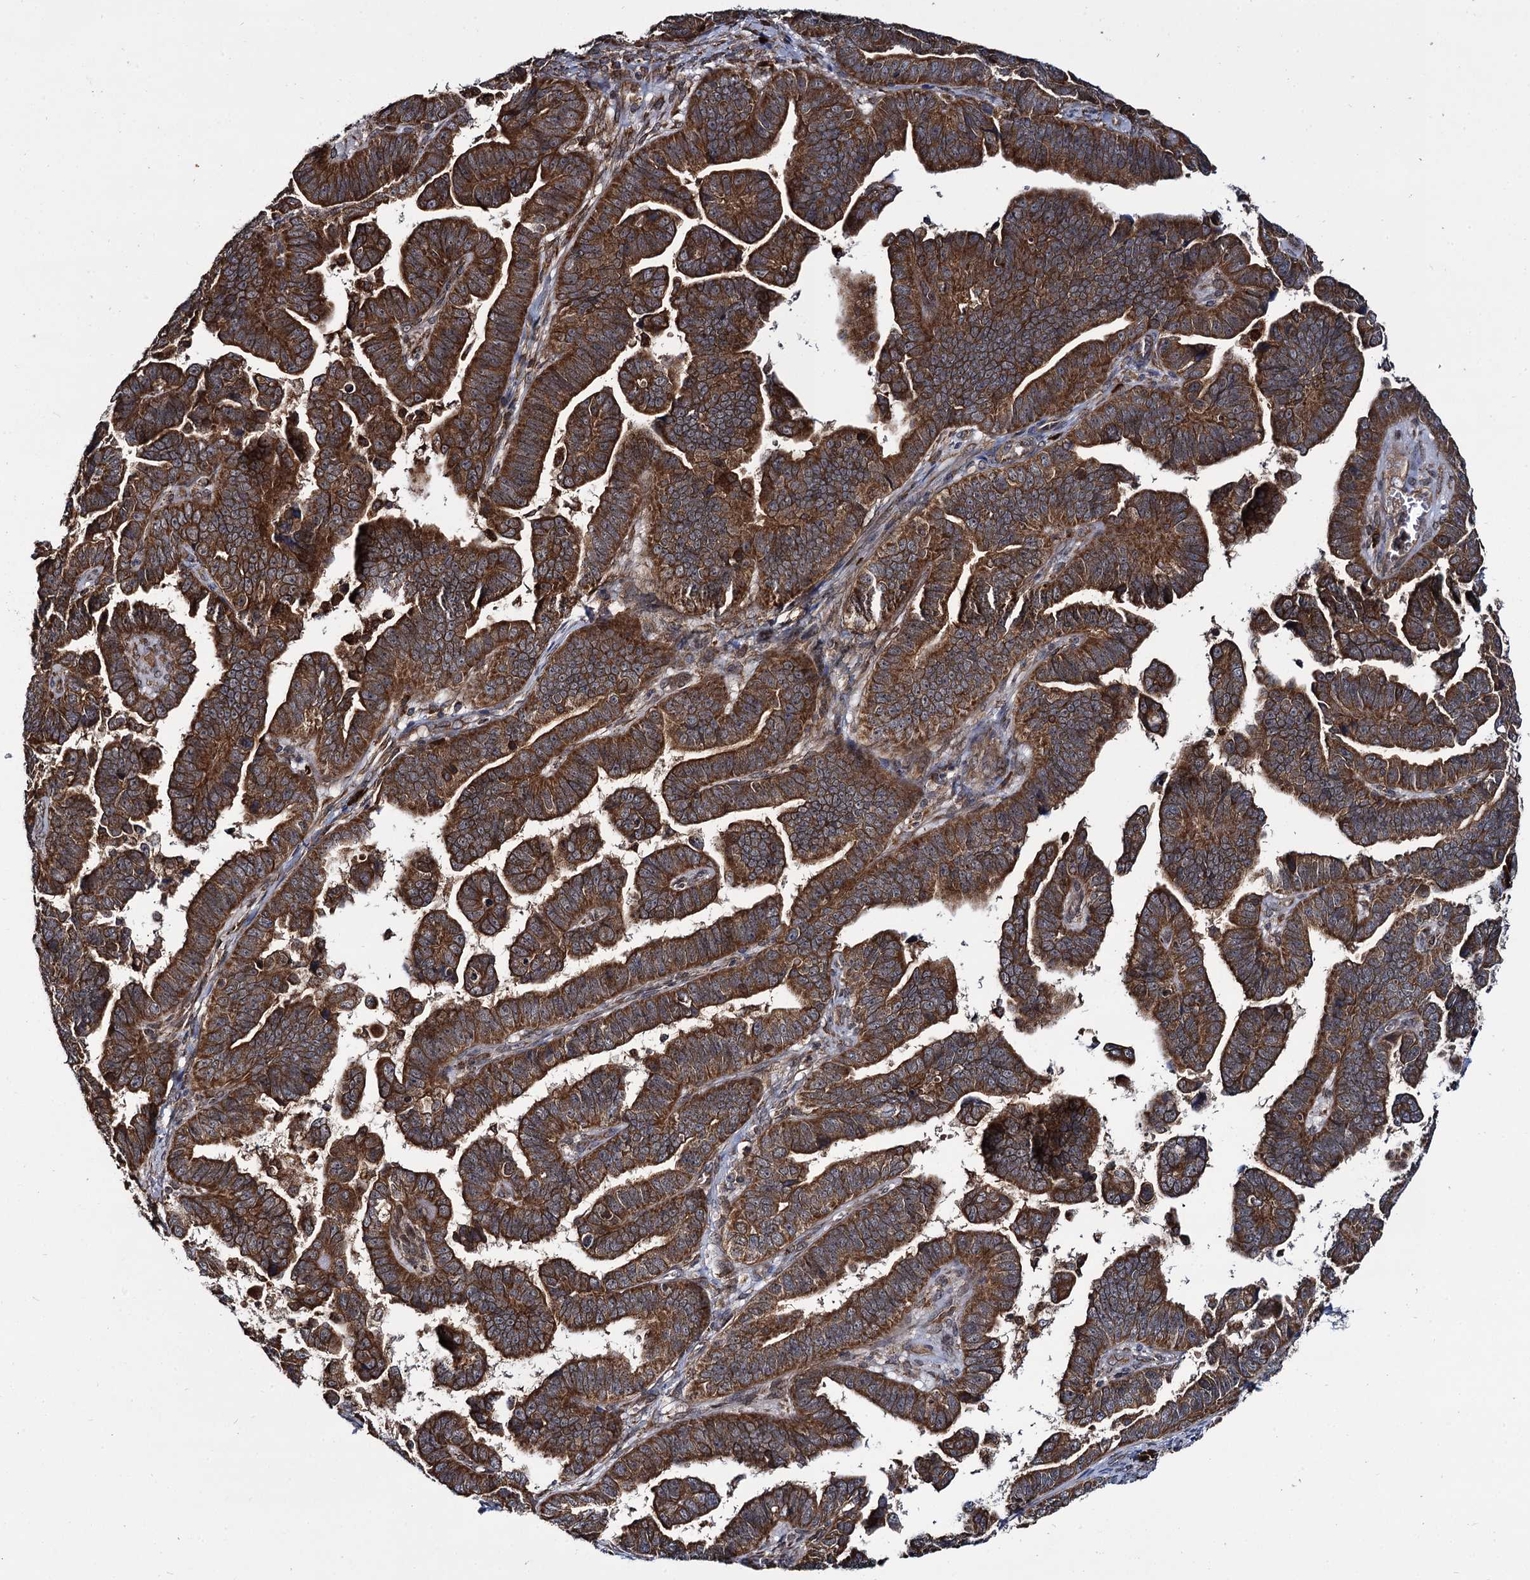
{"staining": {"intensity": "strong", "quantity": ">75%", "location": "cytoplasmic/membranous"}, "tissue": "endometrial cancer", "cell_type": "Tumor cells", "image_type": "cancer", "snomed": [{"axis": "morphology", "description": "Adenocarcinoma, NOS"}, {"axis": "topography", "description": "Endometrium"}], "caption": "A micrograph of human endometrial cancer (adenocarcinoma) stained for a protein exhibits strong cytoplasmic/membranous brown staining in tumor cells.", "gene": "UFM1", "patient": {"sex": "female", "age": 75}}